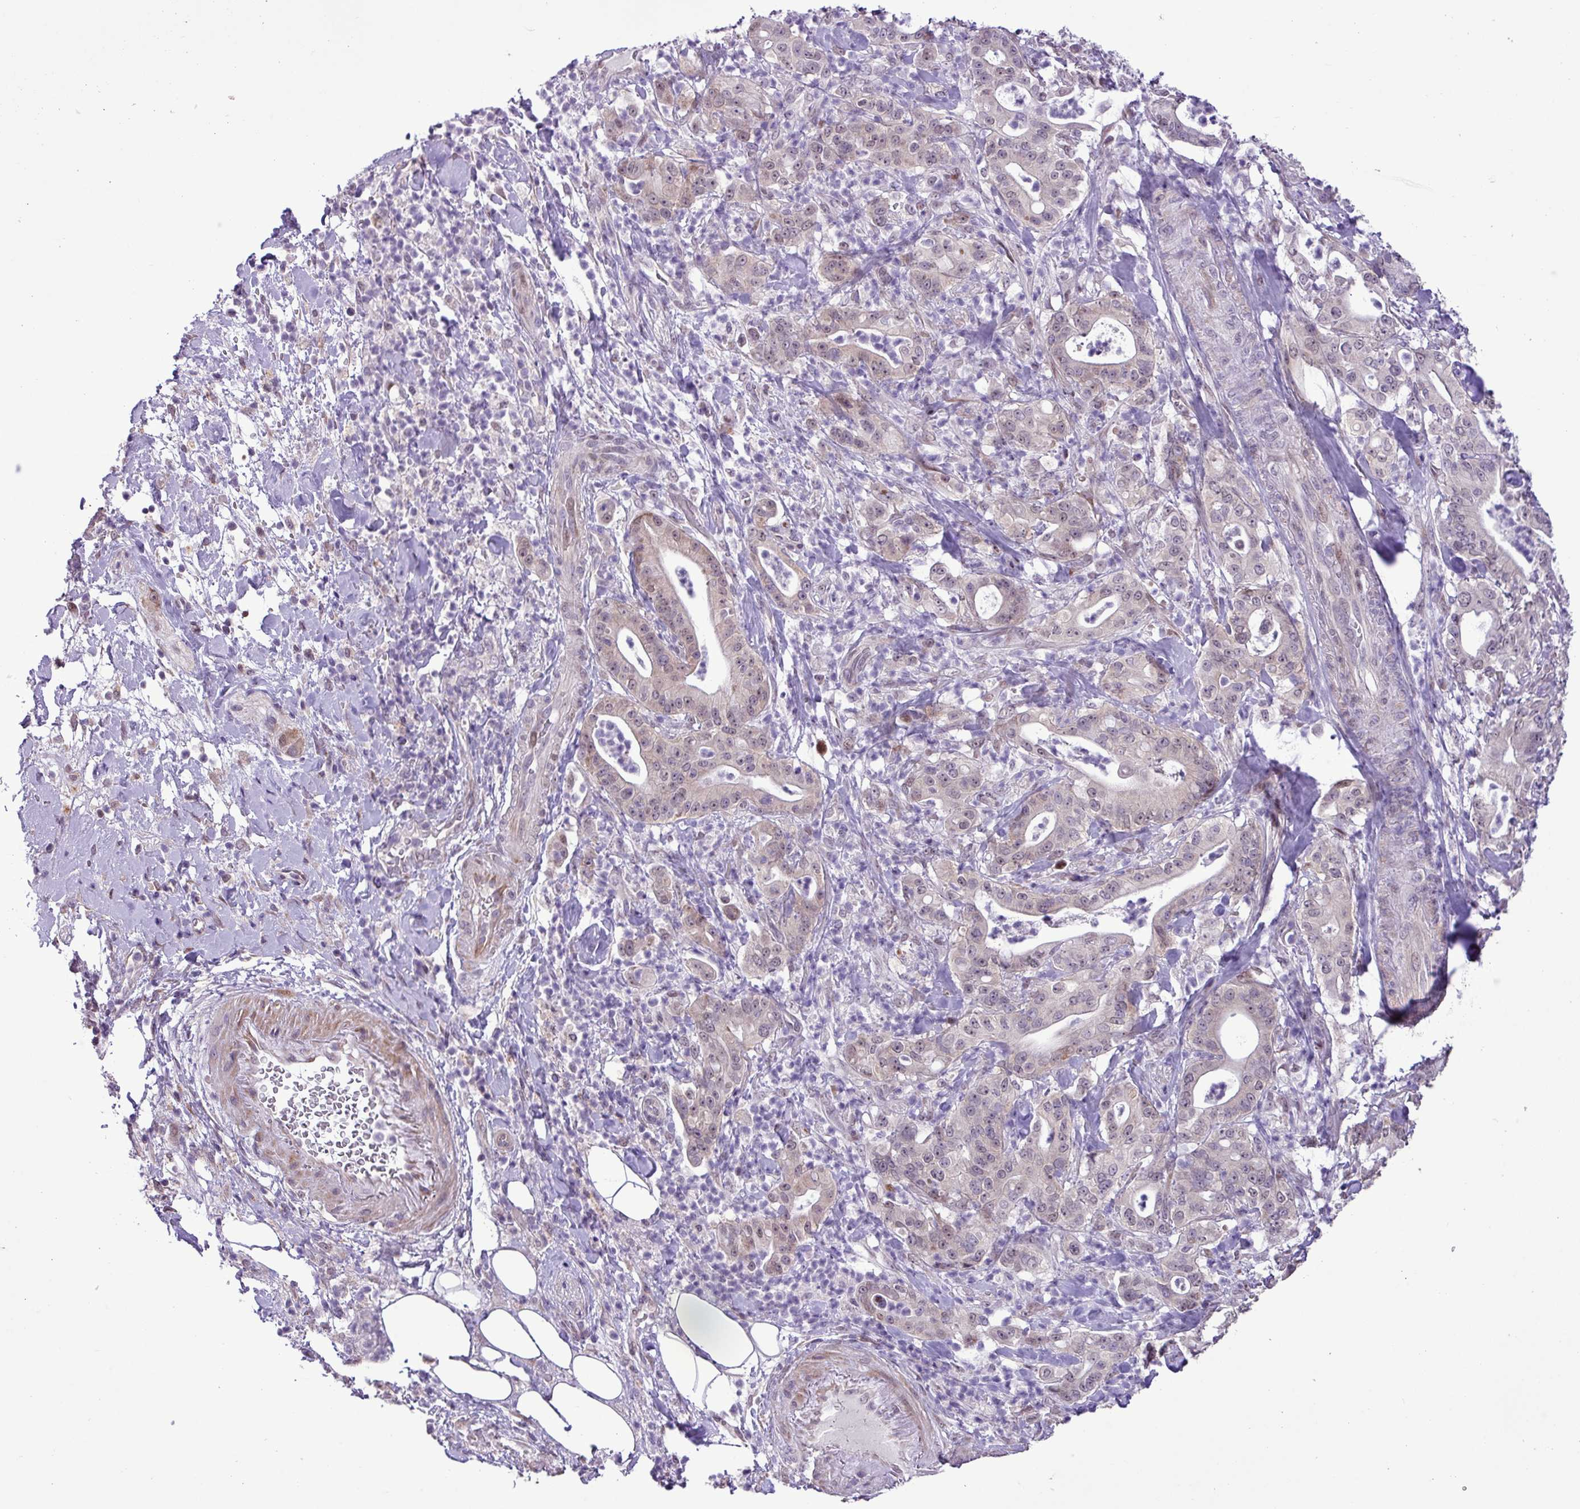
{"staining": {"intensity": "weak", "quantity": "<25%", "location": "nuclear"}, "tissue": "pancreatic cancer", "cell_type": "Tumor cells", "image_type": "cancer", "snomed": [{"axis": "morphology", "description": "Adenocarcinoma, NOS"}, {"axis": "topography", "description": "Pancreas"}], "caption": "Immunohistochemical staining of human pancreatic cancer (adenocarcinoma) demonstrates no significant staining in tumor cells.", "gene": "ZNF354A", "patient": {"sex": "male", "age": 71}}